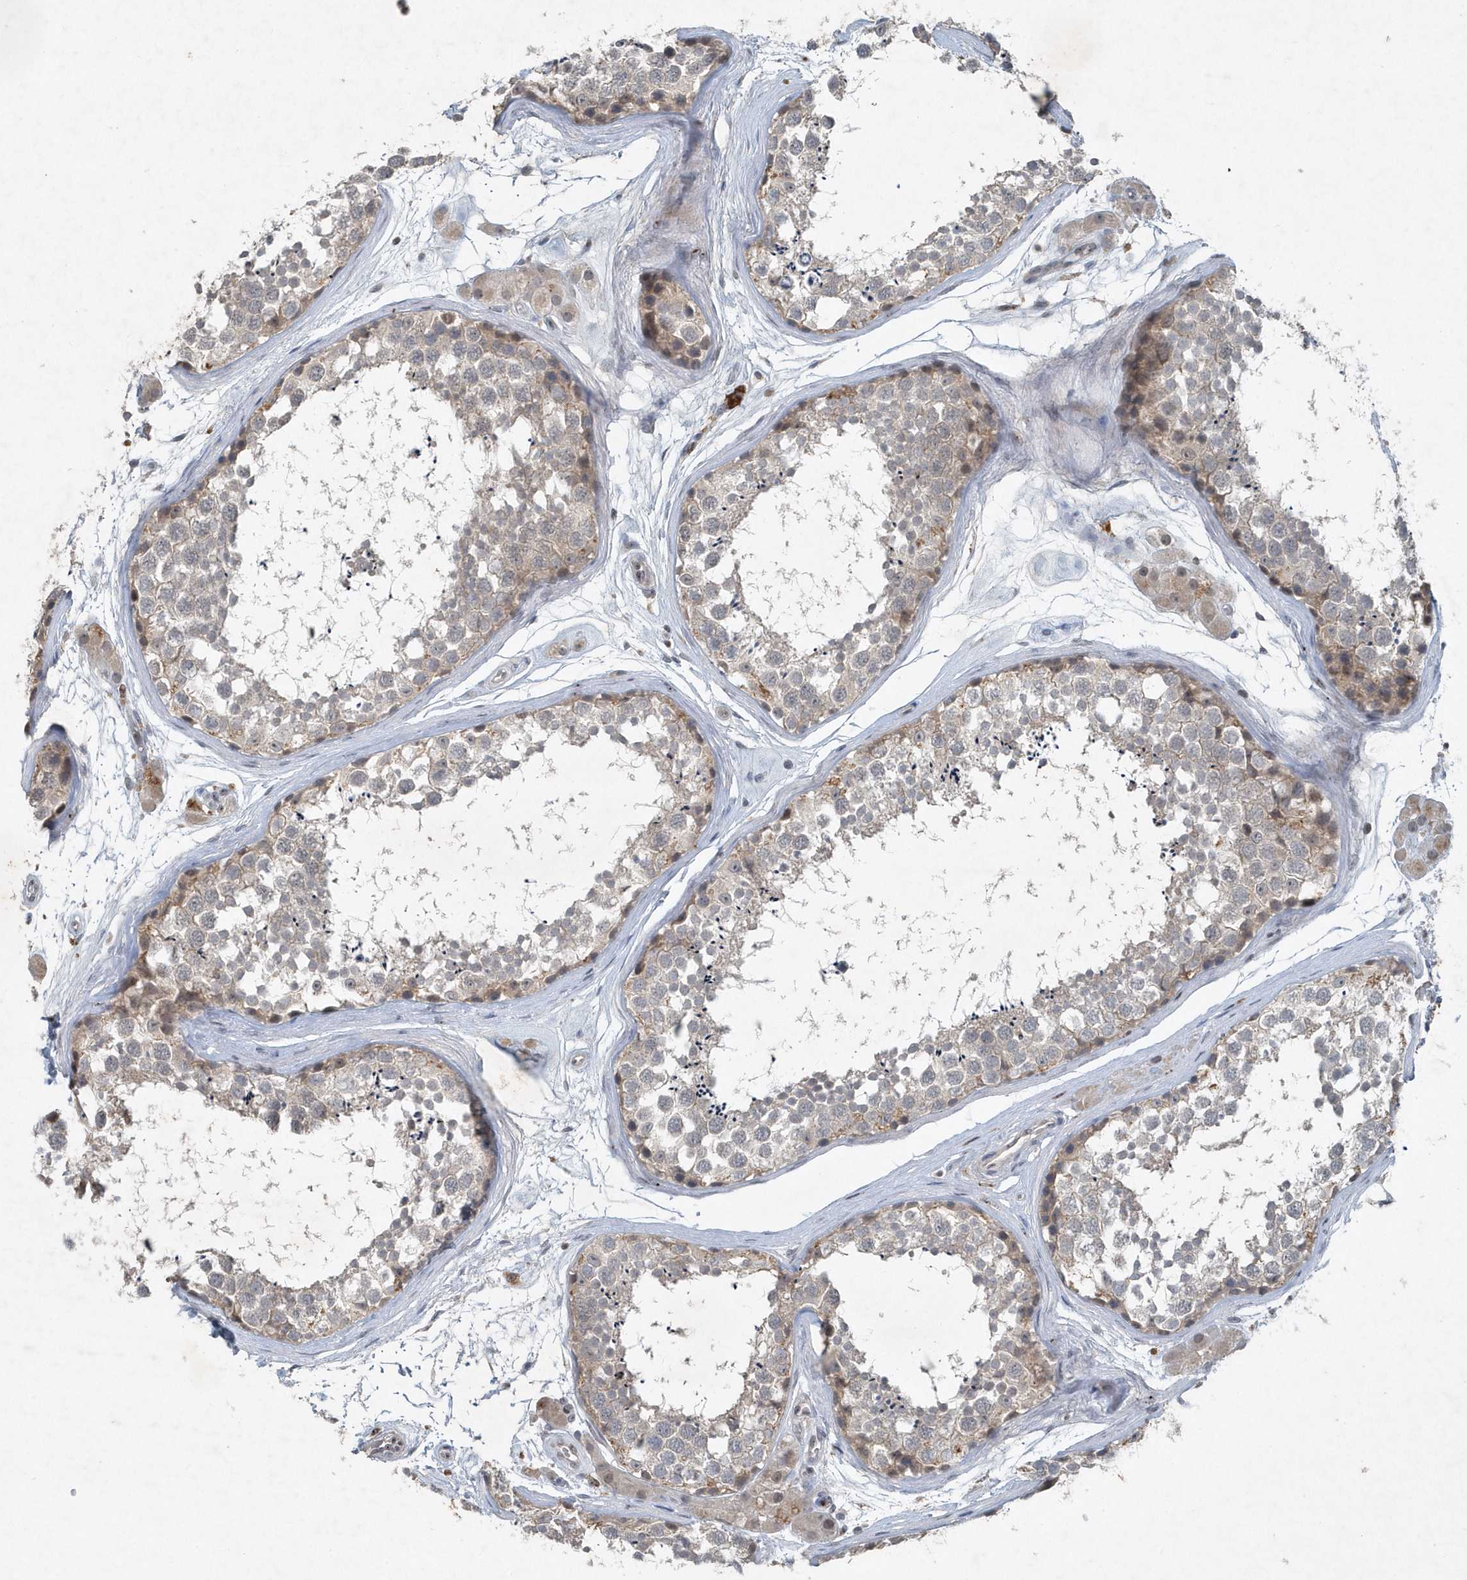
{"staining": {"intensity": "moderate", "quantity": "<25%", "location": "cytoplasmic/membranous"}, "tissue": "testis", "cell_type": "Cells in seminiferous ducts", "image_type": "normal", "snomed": [{"axis": "morphology", "description": "Normal tissue, NOS"}, {"axis": "topography", "description": "Testis"}], "caption": "IHC histopathology image of normal testis: testis stained using immunohistochemistry (IHC) shows low levels of moderate protein expression localized specifically in the cytoplasmic/membranous of cells in seminiferous ducts, appearing as a cytoplasmic/membranous brown color.", "gene": "QTRT2", "patient": {"sex": "male", "age": 56}}